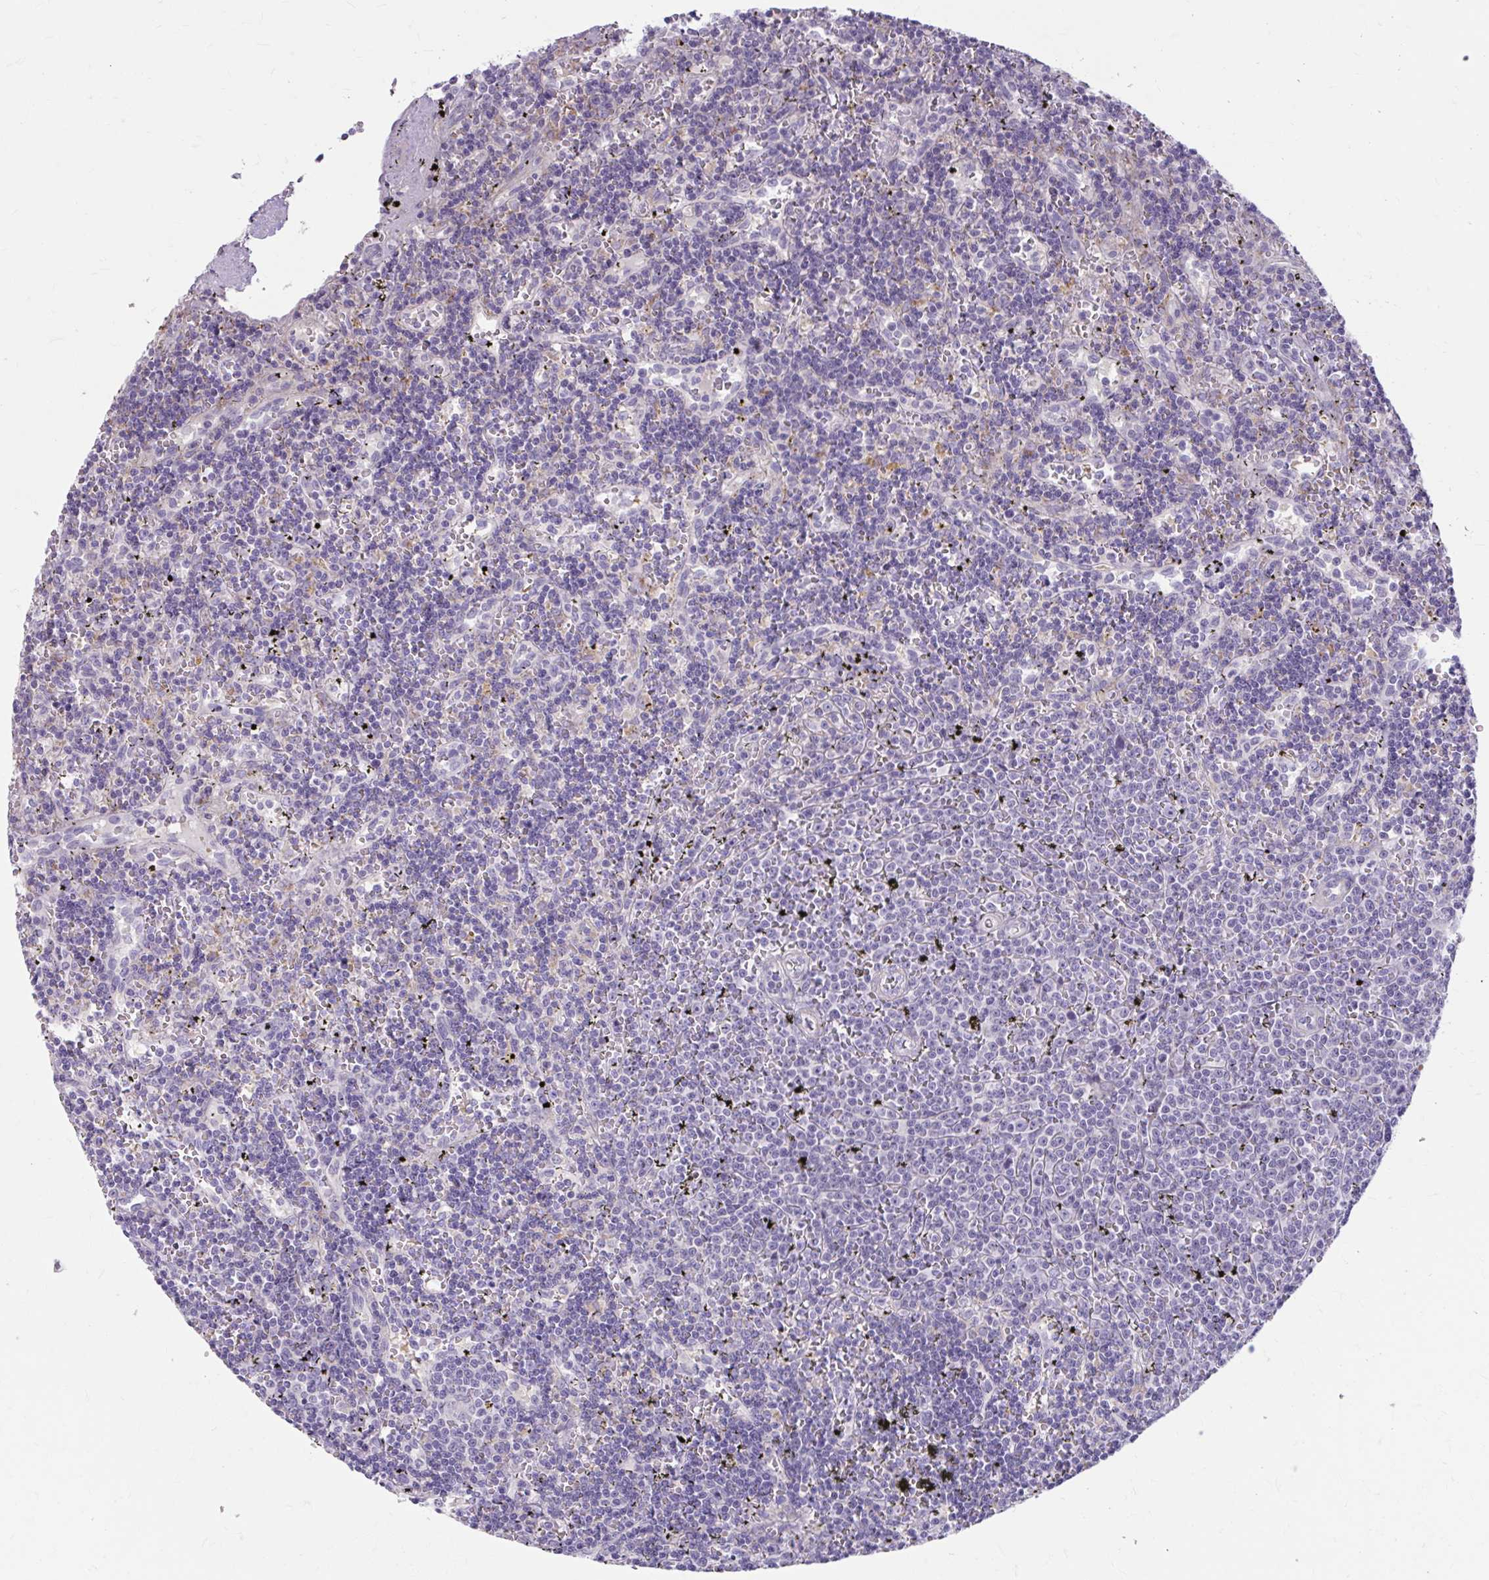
{"staining": {"intensity": "negative", "quantity": "none", "location": "none"}, "tissue": "lymphoma", "cell_type": "Tumor cells", "image_type": "cancer", "snomed": [{"axis": "morphology", "description": "Malignant lymphoma, non-Hodgkin's type, Low grade"}, {"axis": "topography", "description": "Spleen"}], "caption": "The immunohistochemistry (IHC) histopathology image has no significant positivity in tumor cells of malignant lymphoma, non-Hodgkin's type (low-grade) tissue. (DAB (3,3'-diaminobenzidine) immunohistochemistry visualized using brightfield microscopy, high magnification).", "gene": "MSMO1", "patient": {"sex": "male", "age": 60}}